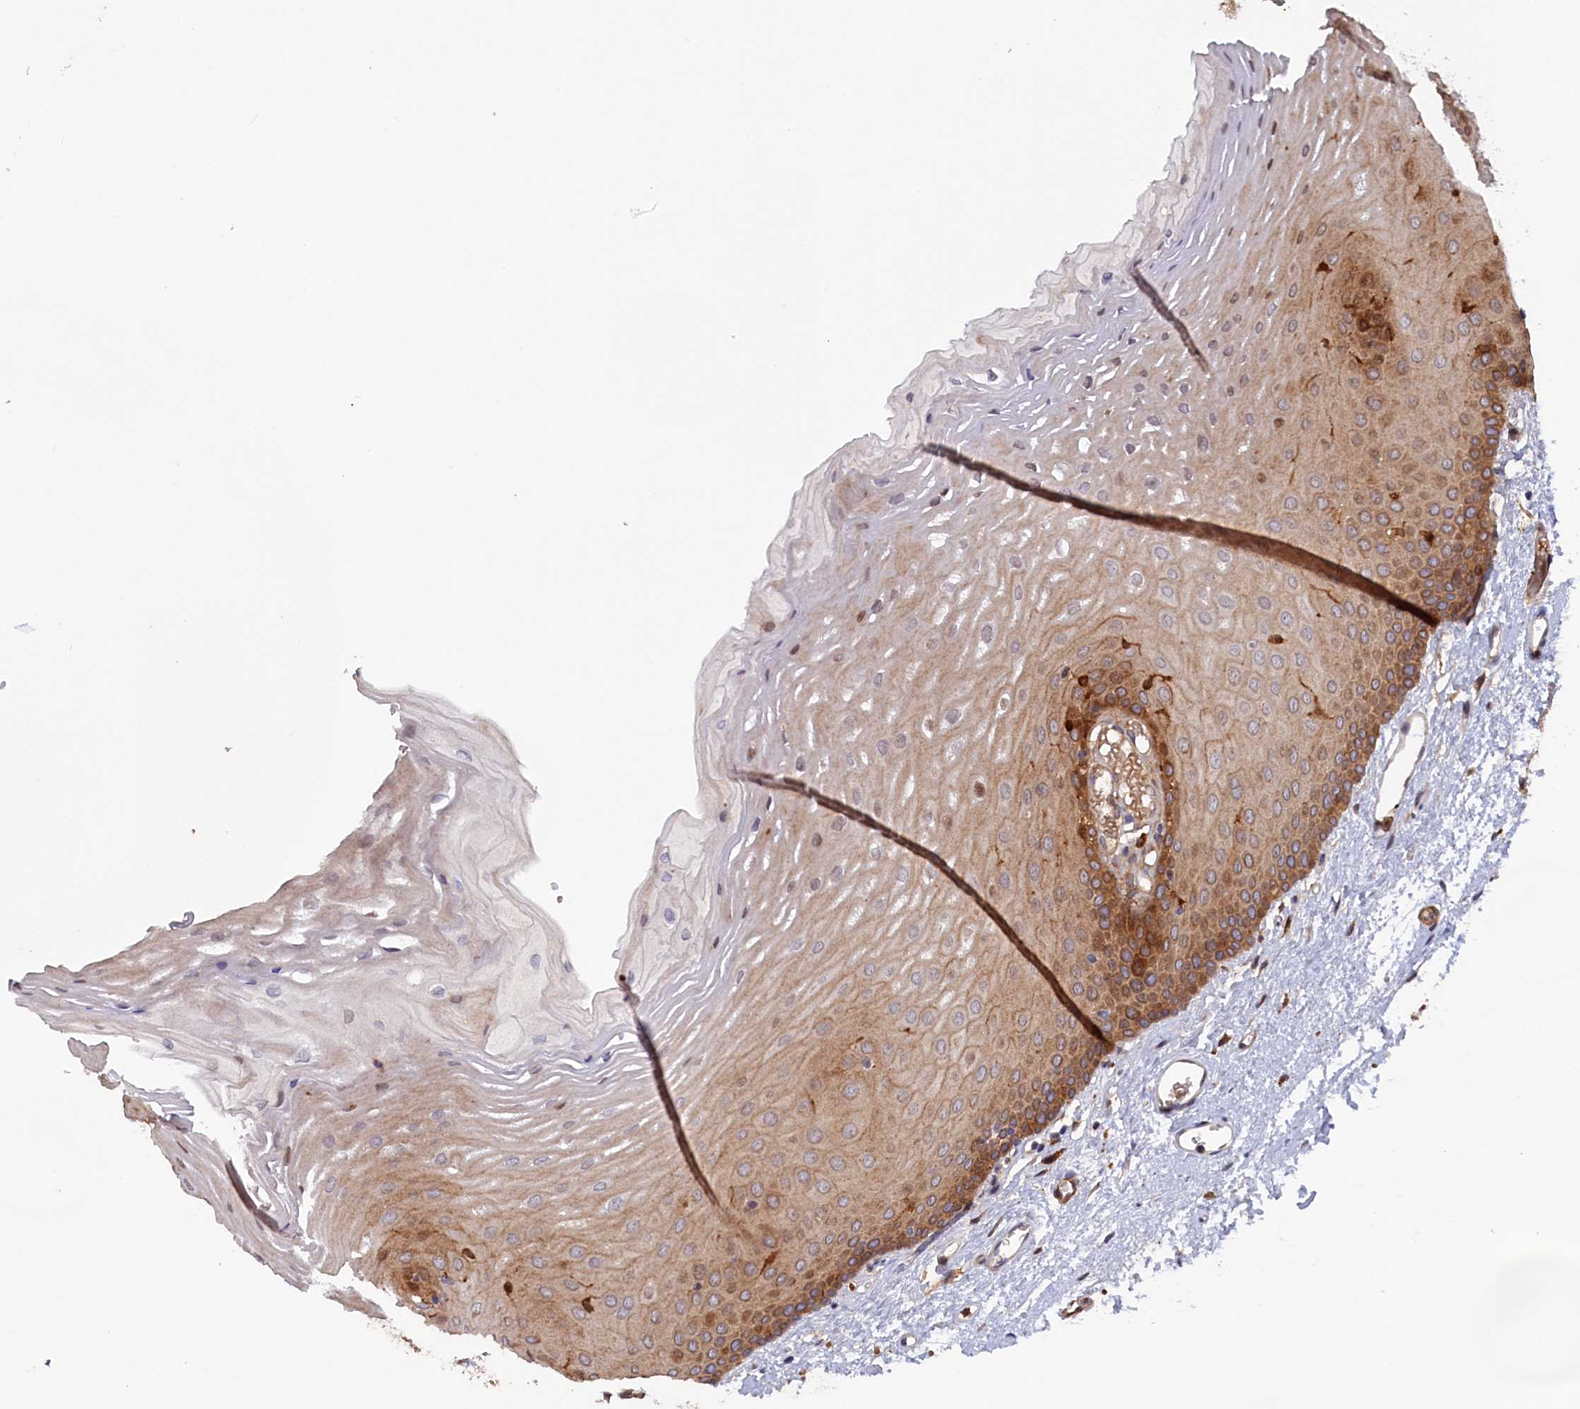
{"staining": {"intensity": "moderate", "quantity": "25%-75%", "location": "cytoplasmic/membranous,nuclear"}, "tissue": "oral mucosa", "cell_type": "Squamous epithelial cells", "image_type": "normal", "snomed": [{"axis": "morphology", "description": "Normal tissue, NOS"}, {"axis": "topography", "description": "Oral tissue"}], "caption": "Unremarkable oral mucosa reveals moderate cytoplasmic/membranous,nuclear staining in approximately 25%-75% of squamous epithelial cells, visualized by immunohistochemistry. (IHC, brightfield microscopy, high magnification).", "gene": "FERMT1", "patient": {"sex": "female", "age": 70}}